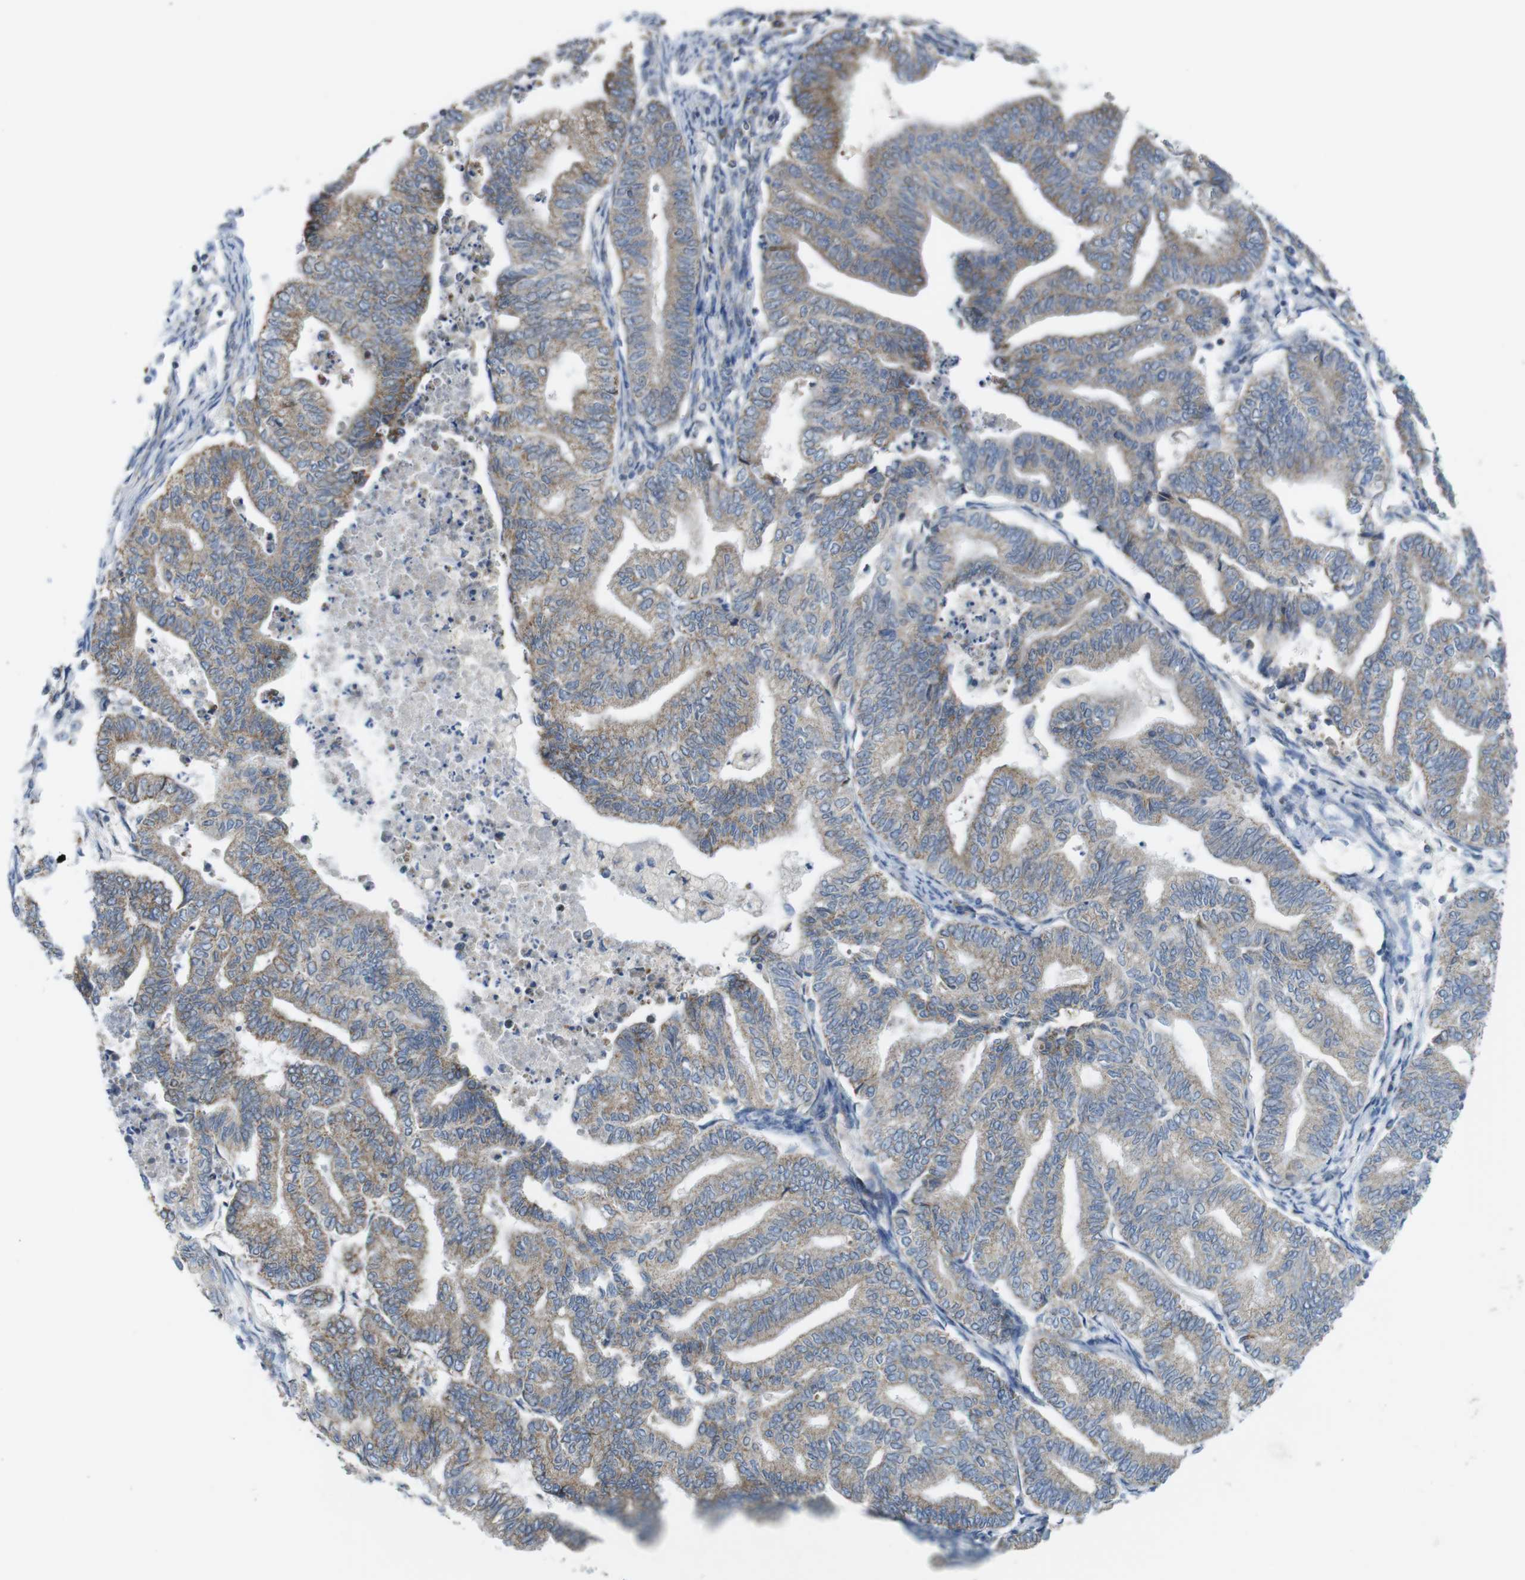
{"staining": {"intensity": "moderate", "quantity": ">75%", "location": "cytoplasmic/membranous"}, "tissue": "endometrial cancer", "cell_type": "Tumor cells", "image_type": "cancer", "snomed": [{"axis": "morphology", "description": "Adenocarcinoma, NOS"}, {"axis": "topography", "description": "Endometrium"}], "caption": "DAB immunohistochemical staining of endometrial adenocarcinoma exhibits moderate cytoplasmic/membranous protein positivity in about >75% of tumor cells.", "gene": "MARCHF1", "patient": {"sex": "female", "age": 79}}